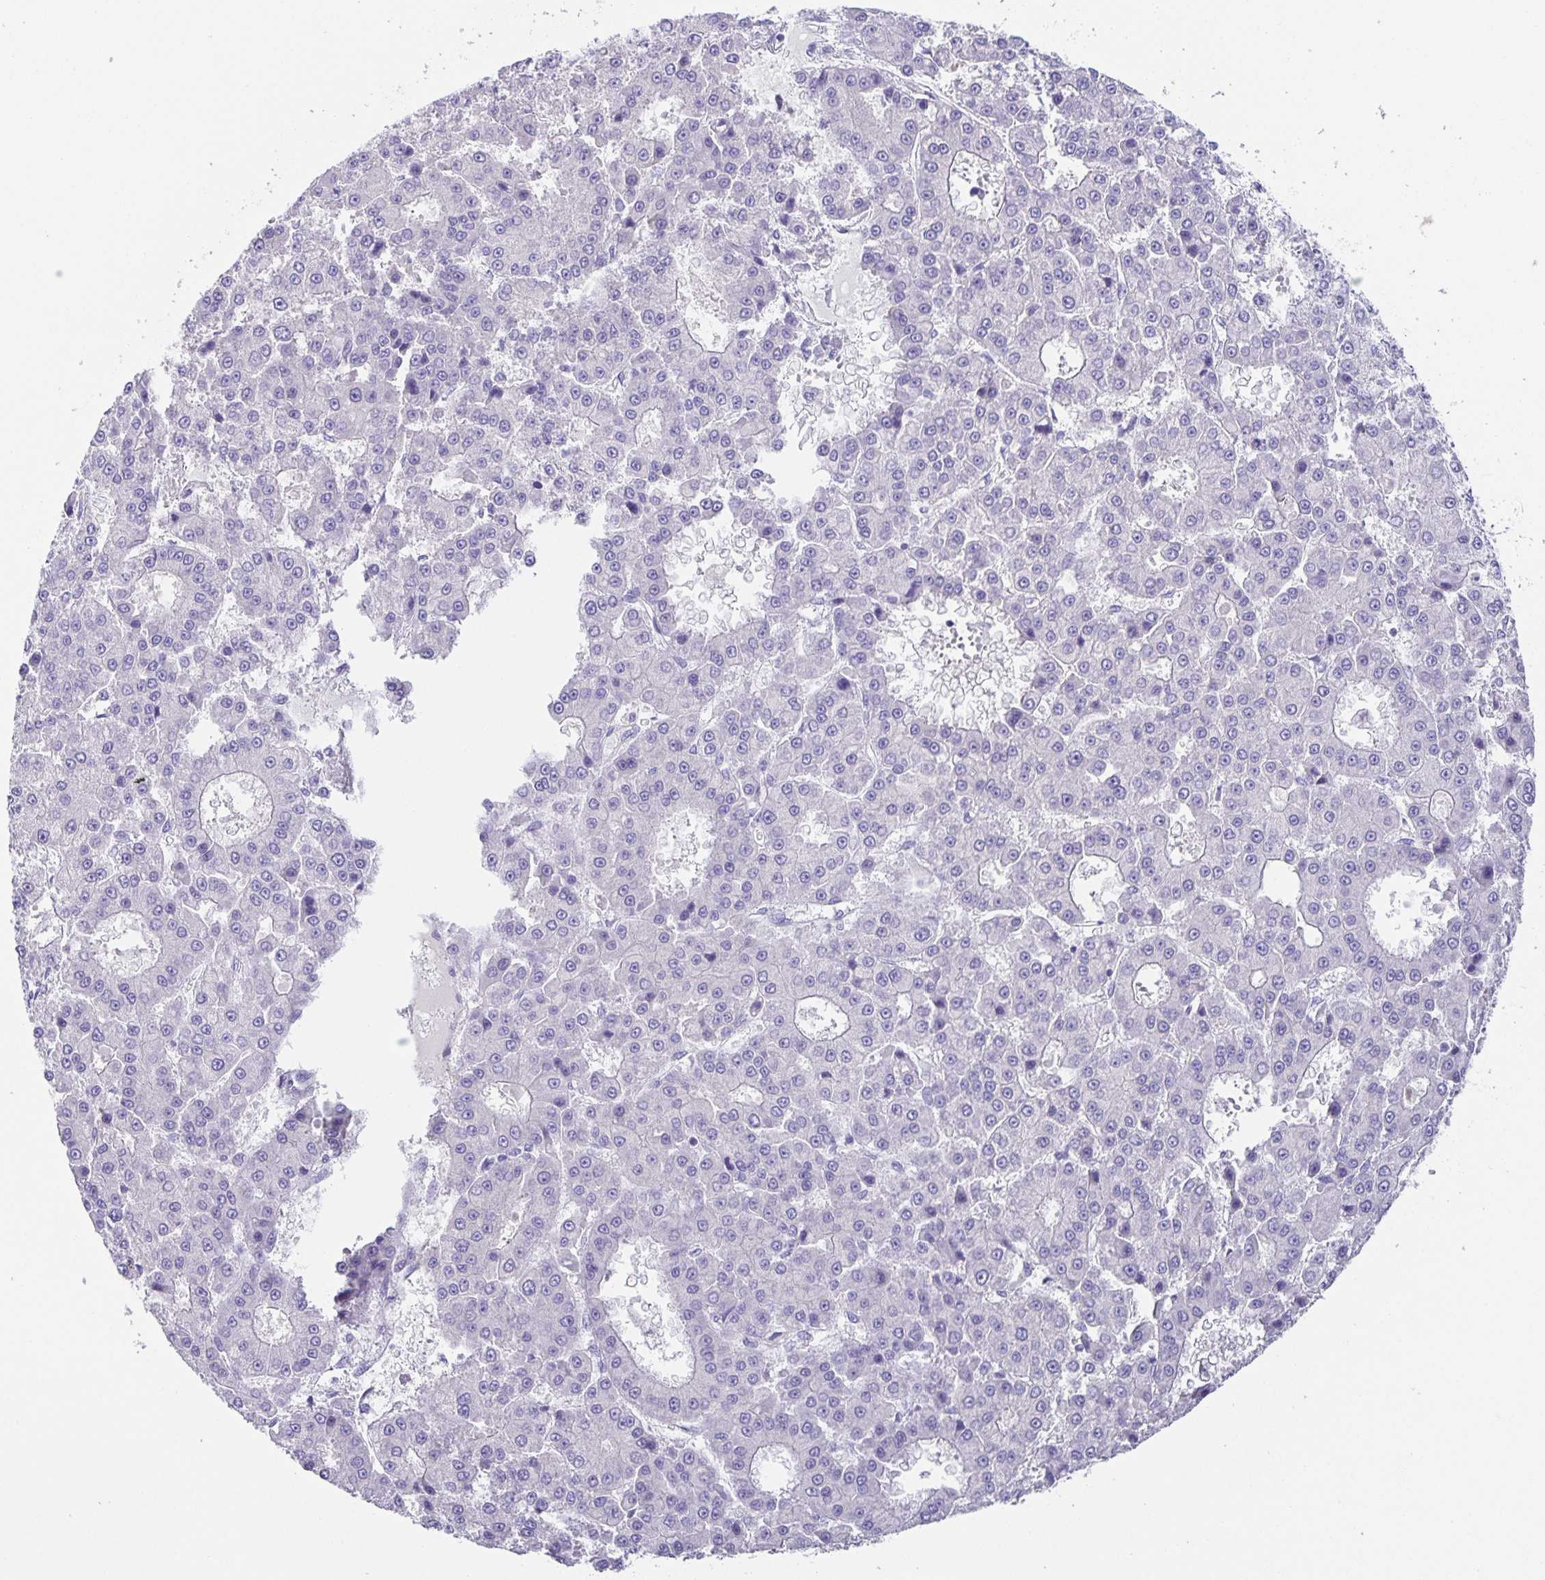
{"staining": {"intensity": "negative", "quantity": "none", "location": "none"}, "tissue": "liver cancer", "cell_type": "Tumor cells", "image_type": "cancer", "snomed": [{"axis": "morphology", "description": "Carcinoma, Hepatocellular, NOS"}, {"axis": "topography", "description": "Liver"}], "caption": "The histopathology image reveals no significant staining in tumor cells of liver cancer (hepatocellular carcinoma).", "gene": "PRR36", "patient": {"sex": "male", "age": 70}}